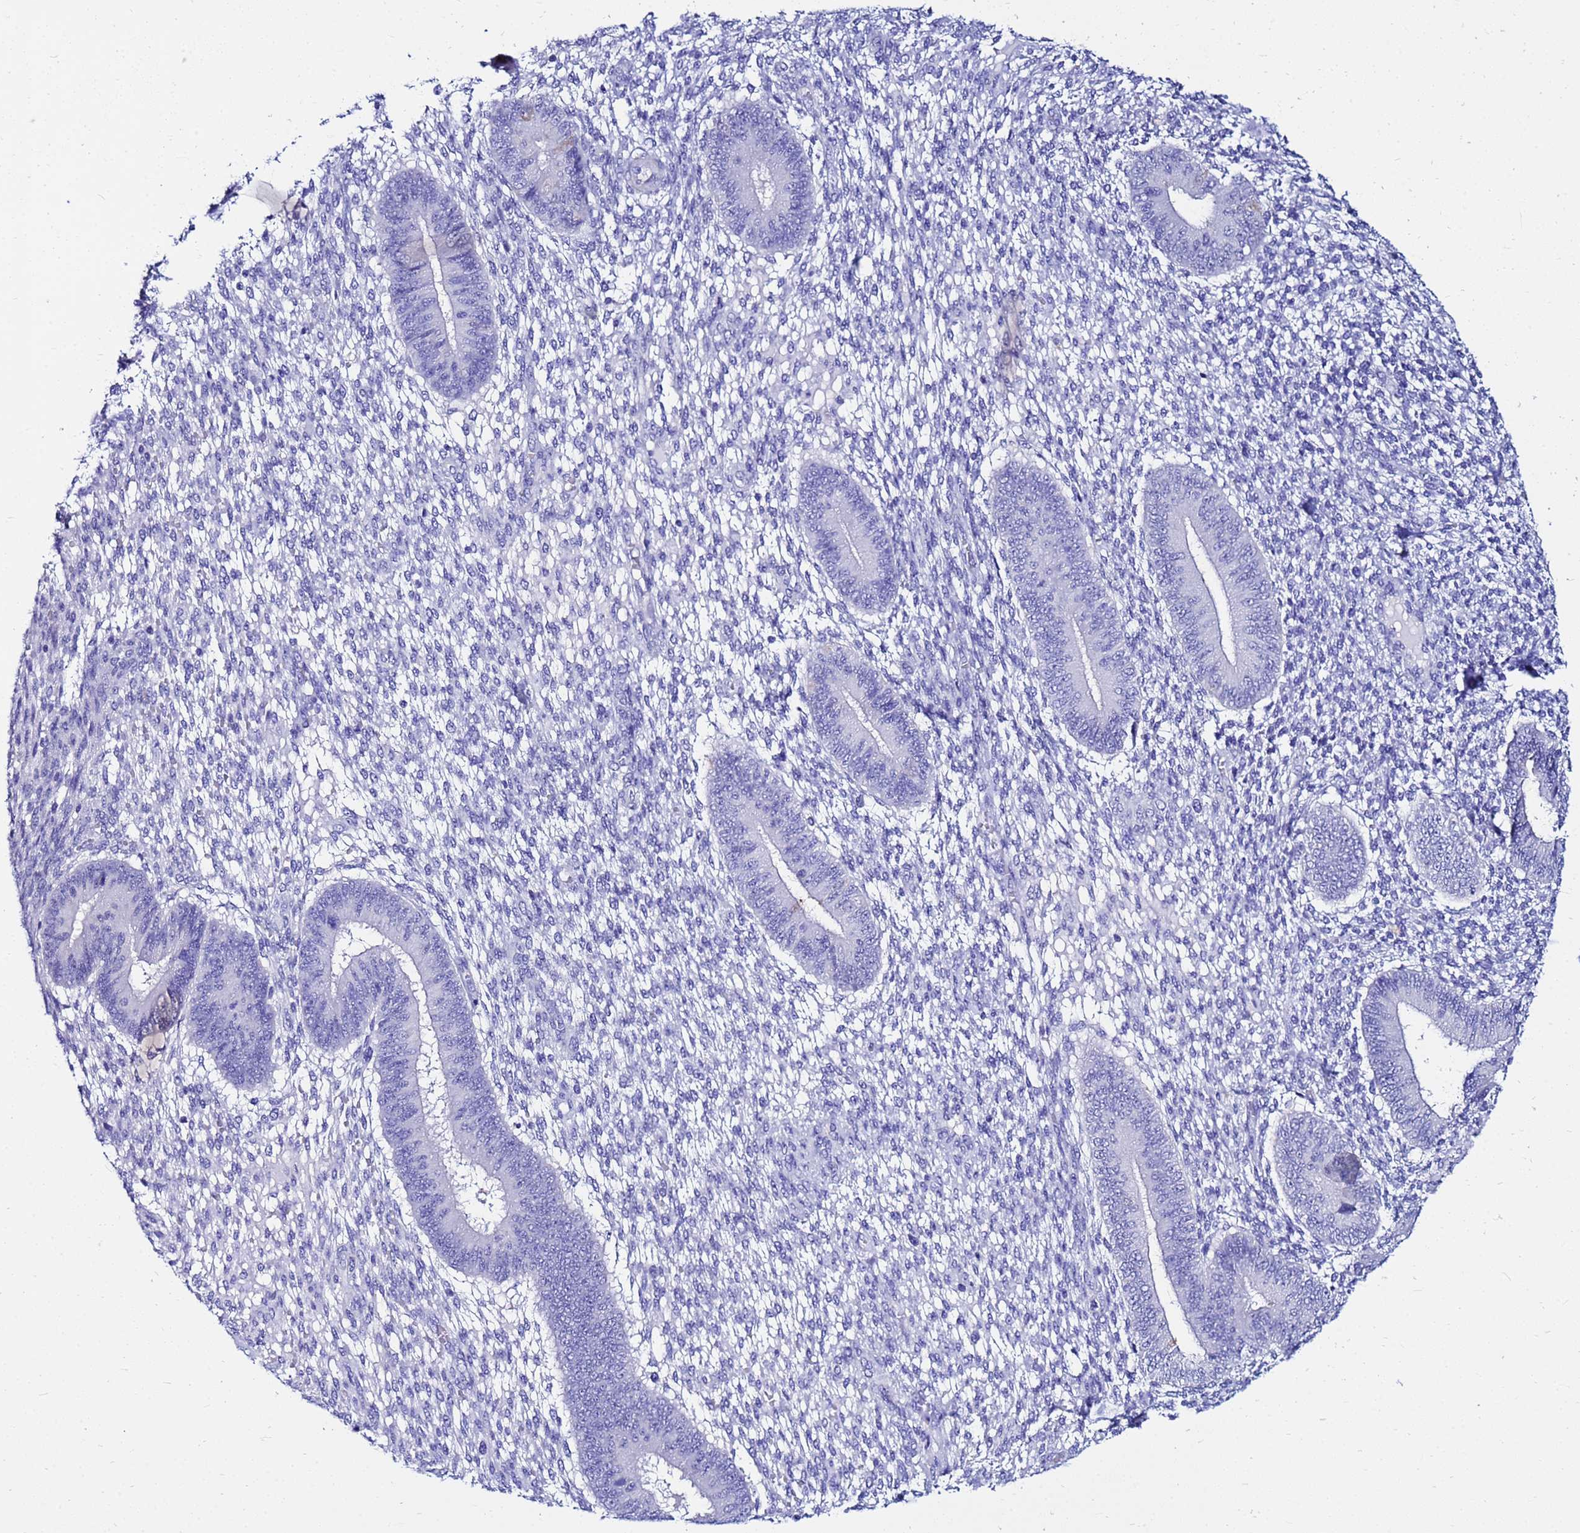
{"staining": {"intensity": "negative", "quantity": "none", "location": "none"}, "tissue": "endometrium", "cell_type": "Cells in endometrial stroma", "image_type": "normal", "snomed": [{"axis": "morphology", "description": "Normal tissue, NOS"}, {"axis": "topography", "description": "Endometrium"}], "caption": "A high-resolution image shows immunohistochemistry staining of benign endometrium, which demonstrates no significant expression in cells in endometrial stroma.", "gene": "PPP1R14C", "patient": {"sex": "female", "age": 49}}